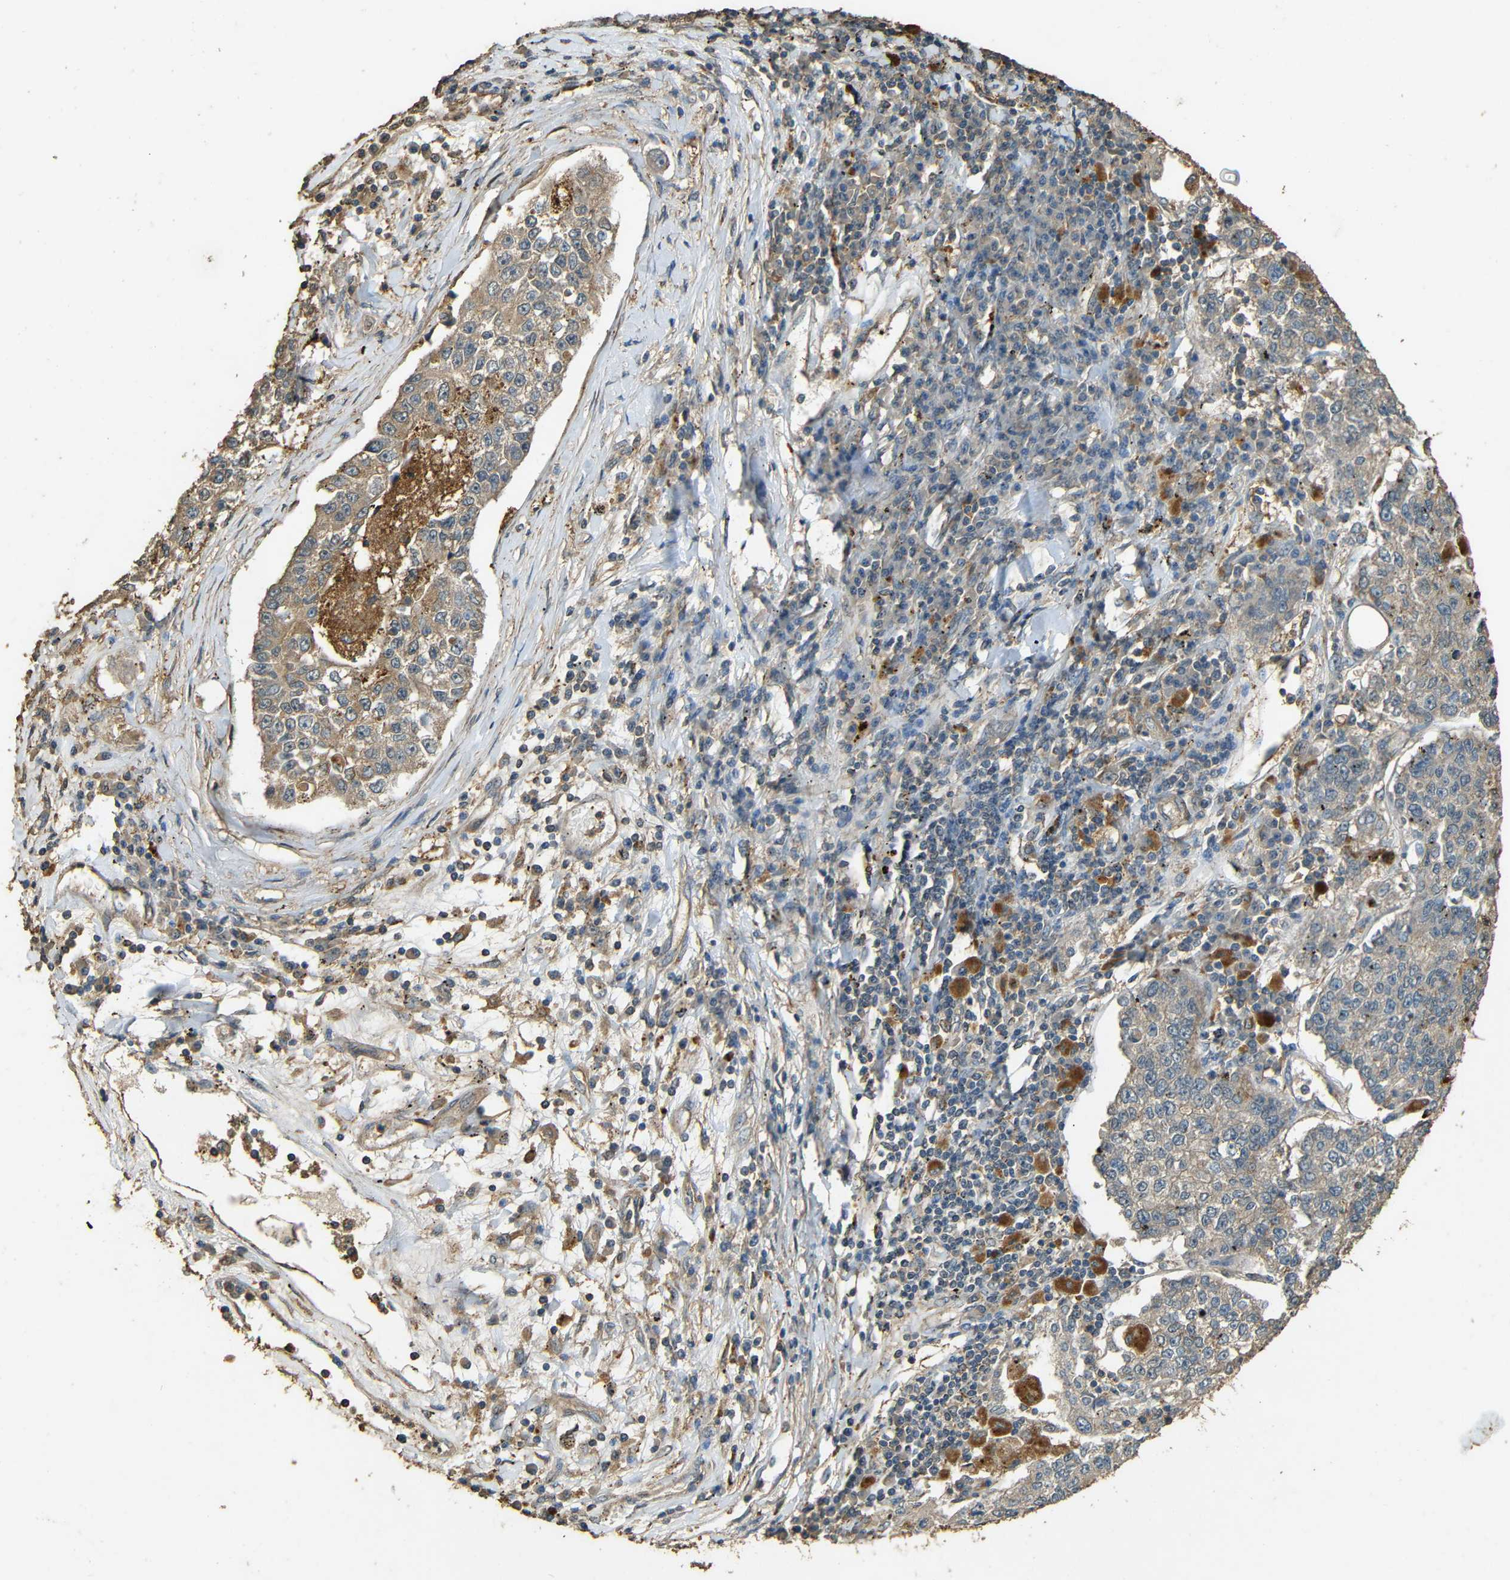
{"staining": {"intensity": "weak", "quantity": ">75%", "location": "cytoplasmic/membranous"}, "tissue": "lung cancer", "cell_type": "Tumor cells", "image_type": "cancer", "snomed": [{"axis": "morphology", "description": "Adenocarcinoma, NOS"}, {"axis": "topography", "description": "Lung"}], "caption": "Immunohistochemical staining of lung adenocarcinoma displays weak cytoplasmic/membranous protein expression in about >75% of tumor cells. The staining is performed using DAB (3,3'-diaminobenzidine) brown chromogen to label protein expression. The nuclei are counter-stained blue using hematoxylin.", "gene": "PDE5A", "patient": {"sex": "male", "age": 49}}